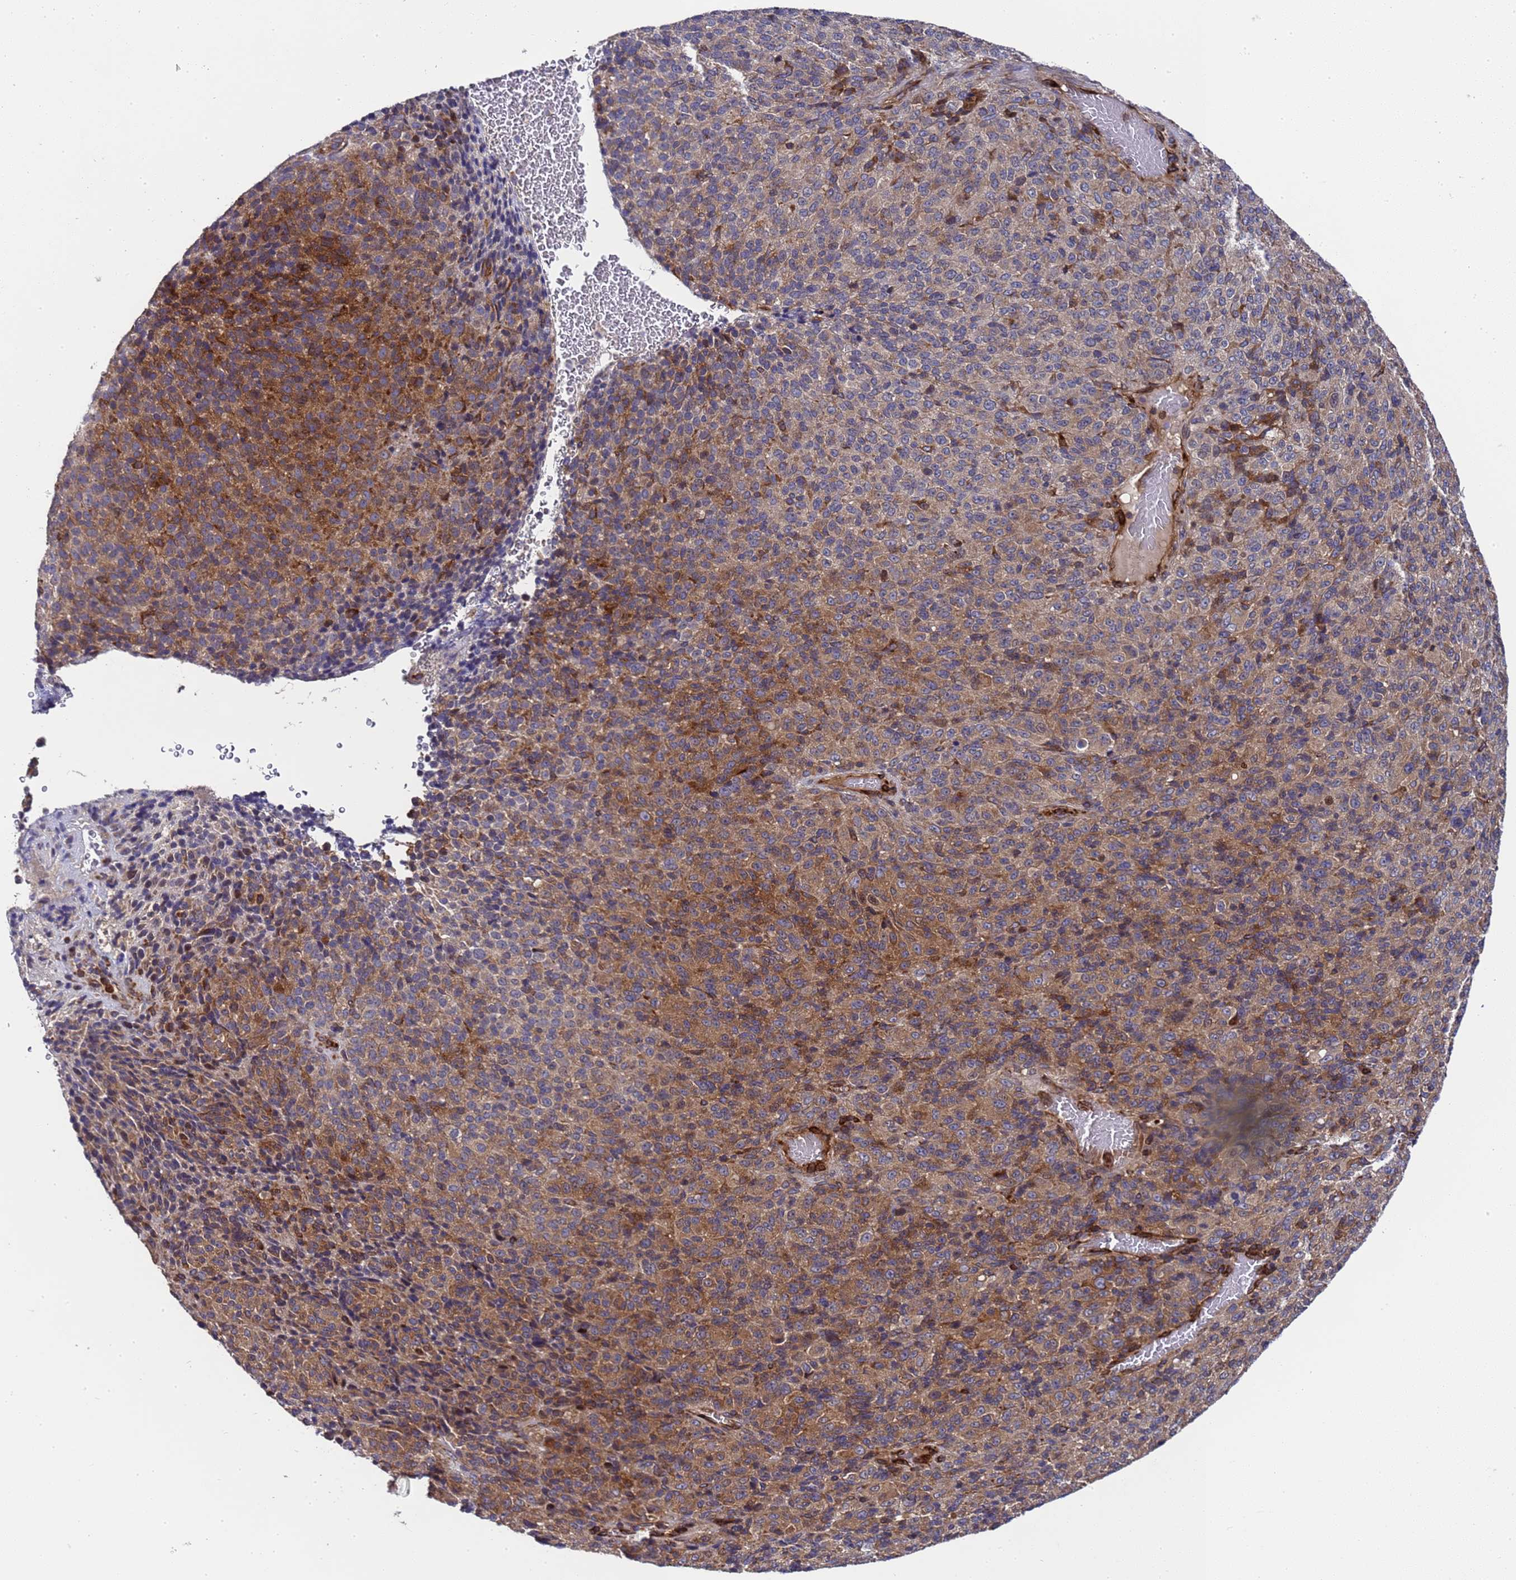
{"staining": {"intensity": "strong", "quantity": ">75%", "location": "cytoplasmic/membranous"}, "tissue": "melanoma", "cell_type": "Tumor cells", "image_type": "cancer", "snomed": [{"axis": "morphology", "description": "Malignant melanoma, Metastatic site"}, {"axis": "topography", "description": "Brain"}], "caption": "Immunohistochemical staining of human malignant melanoma (metastatic site) shows high levels of strong cytoplasmic/membranous positivity in about >75% of tumor cells.", "gene": "MOCS1", "patient": {"sex": "female", "age": 56}}